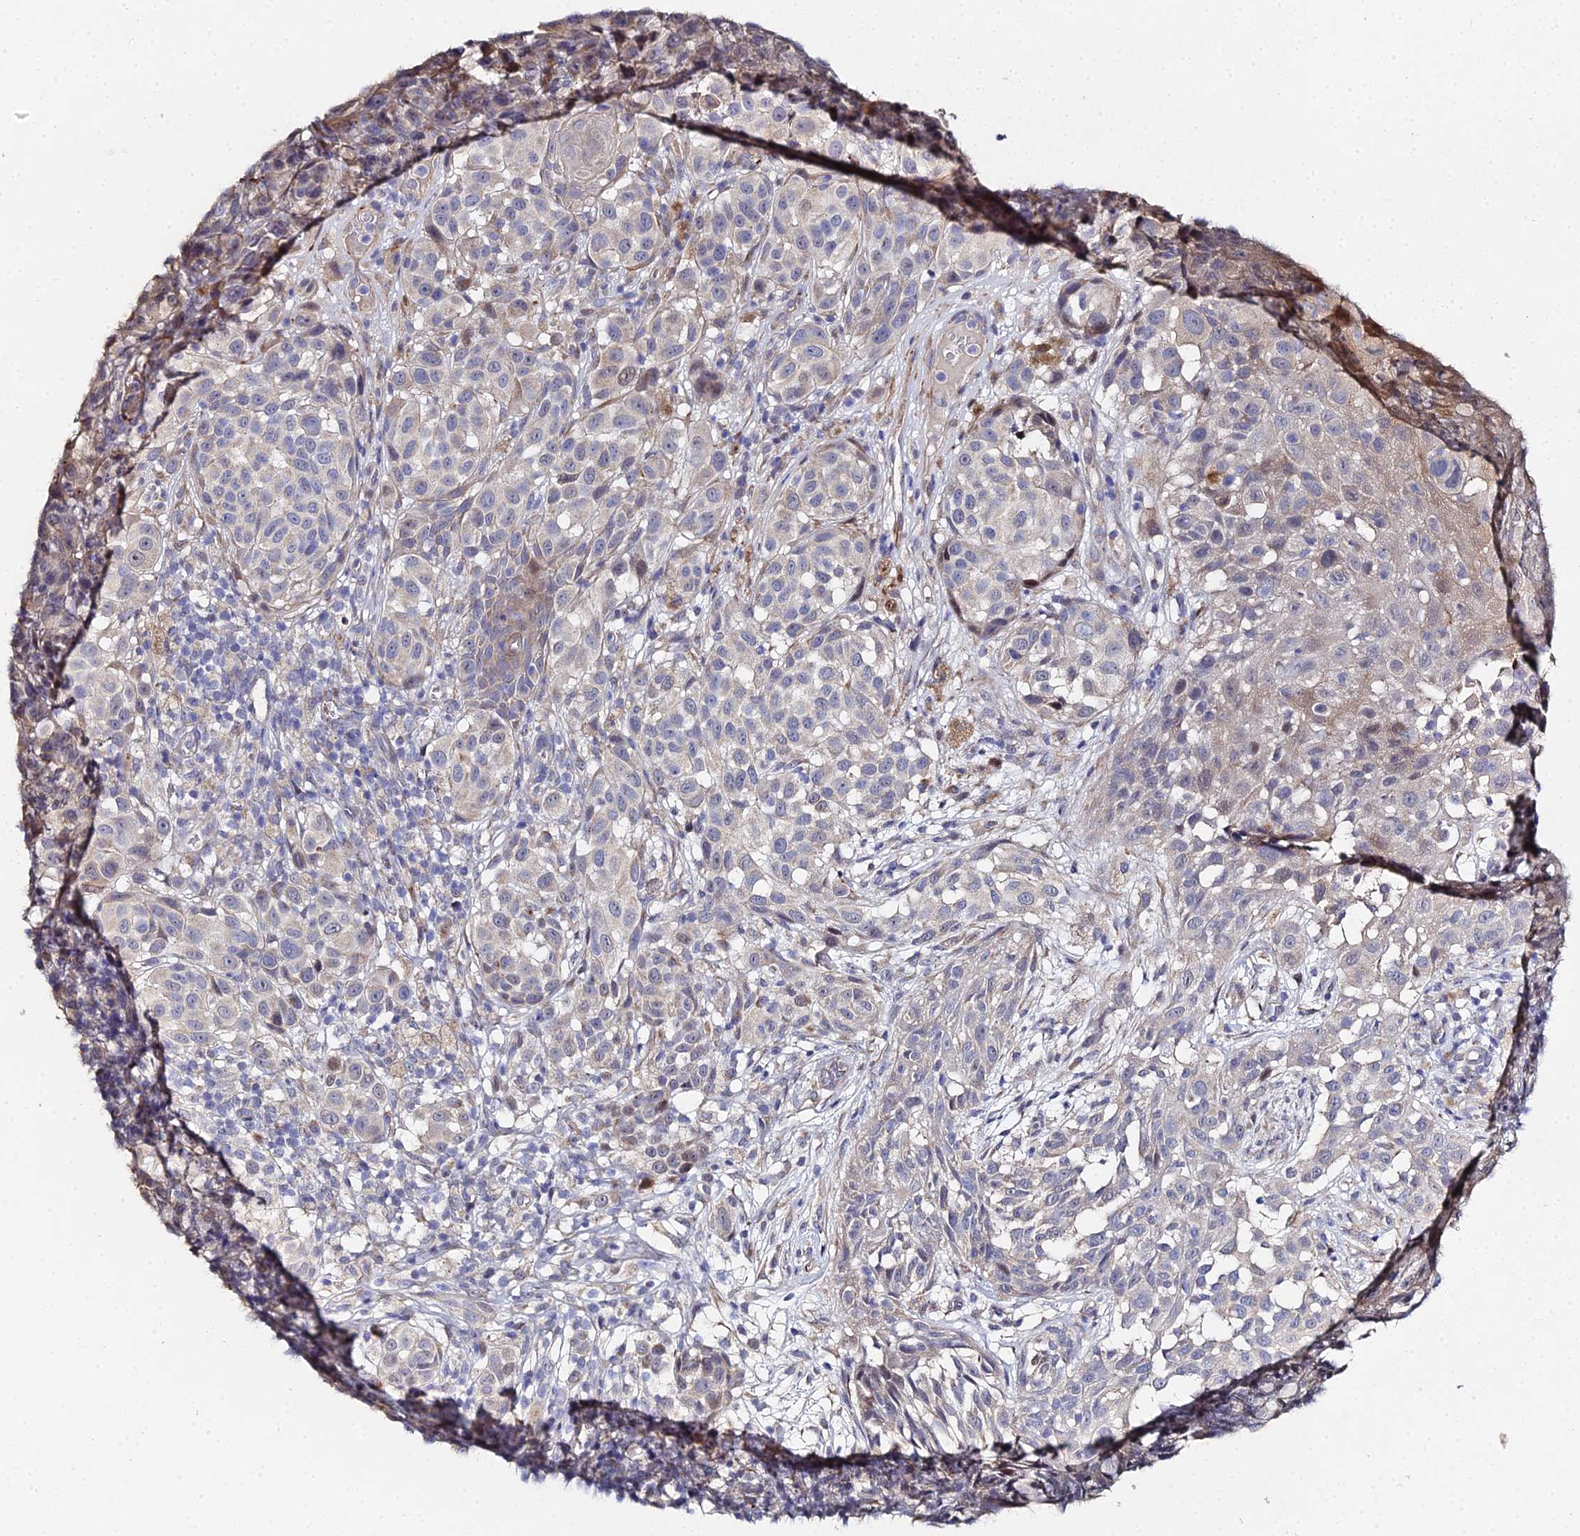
{"staining": {"intensity": "weak", "quantity": "<25%", "location": "cytoplasmic/membranous"}, "tissue": "melanoma", "cell_type": "Tumor cells", "image_type": "cancer", "snomed": [{"axis": "morphology", "description": "Malignant melanoma, NOS"}, {"axis": "topography", "description": "Skin"}], "caption": "Immunohistochemical staining of melanoma shows no significant staining in tumor cells.", "gene": "ENSG00000268674", "patient": {"sex": "male", "age": 38}}